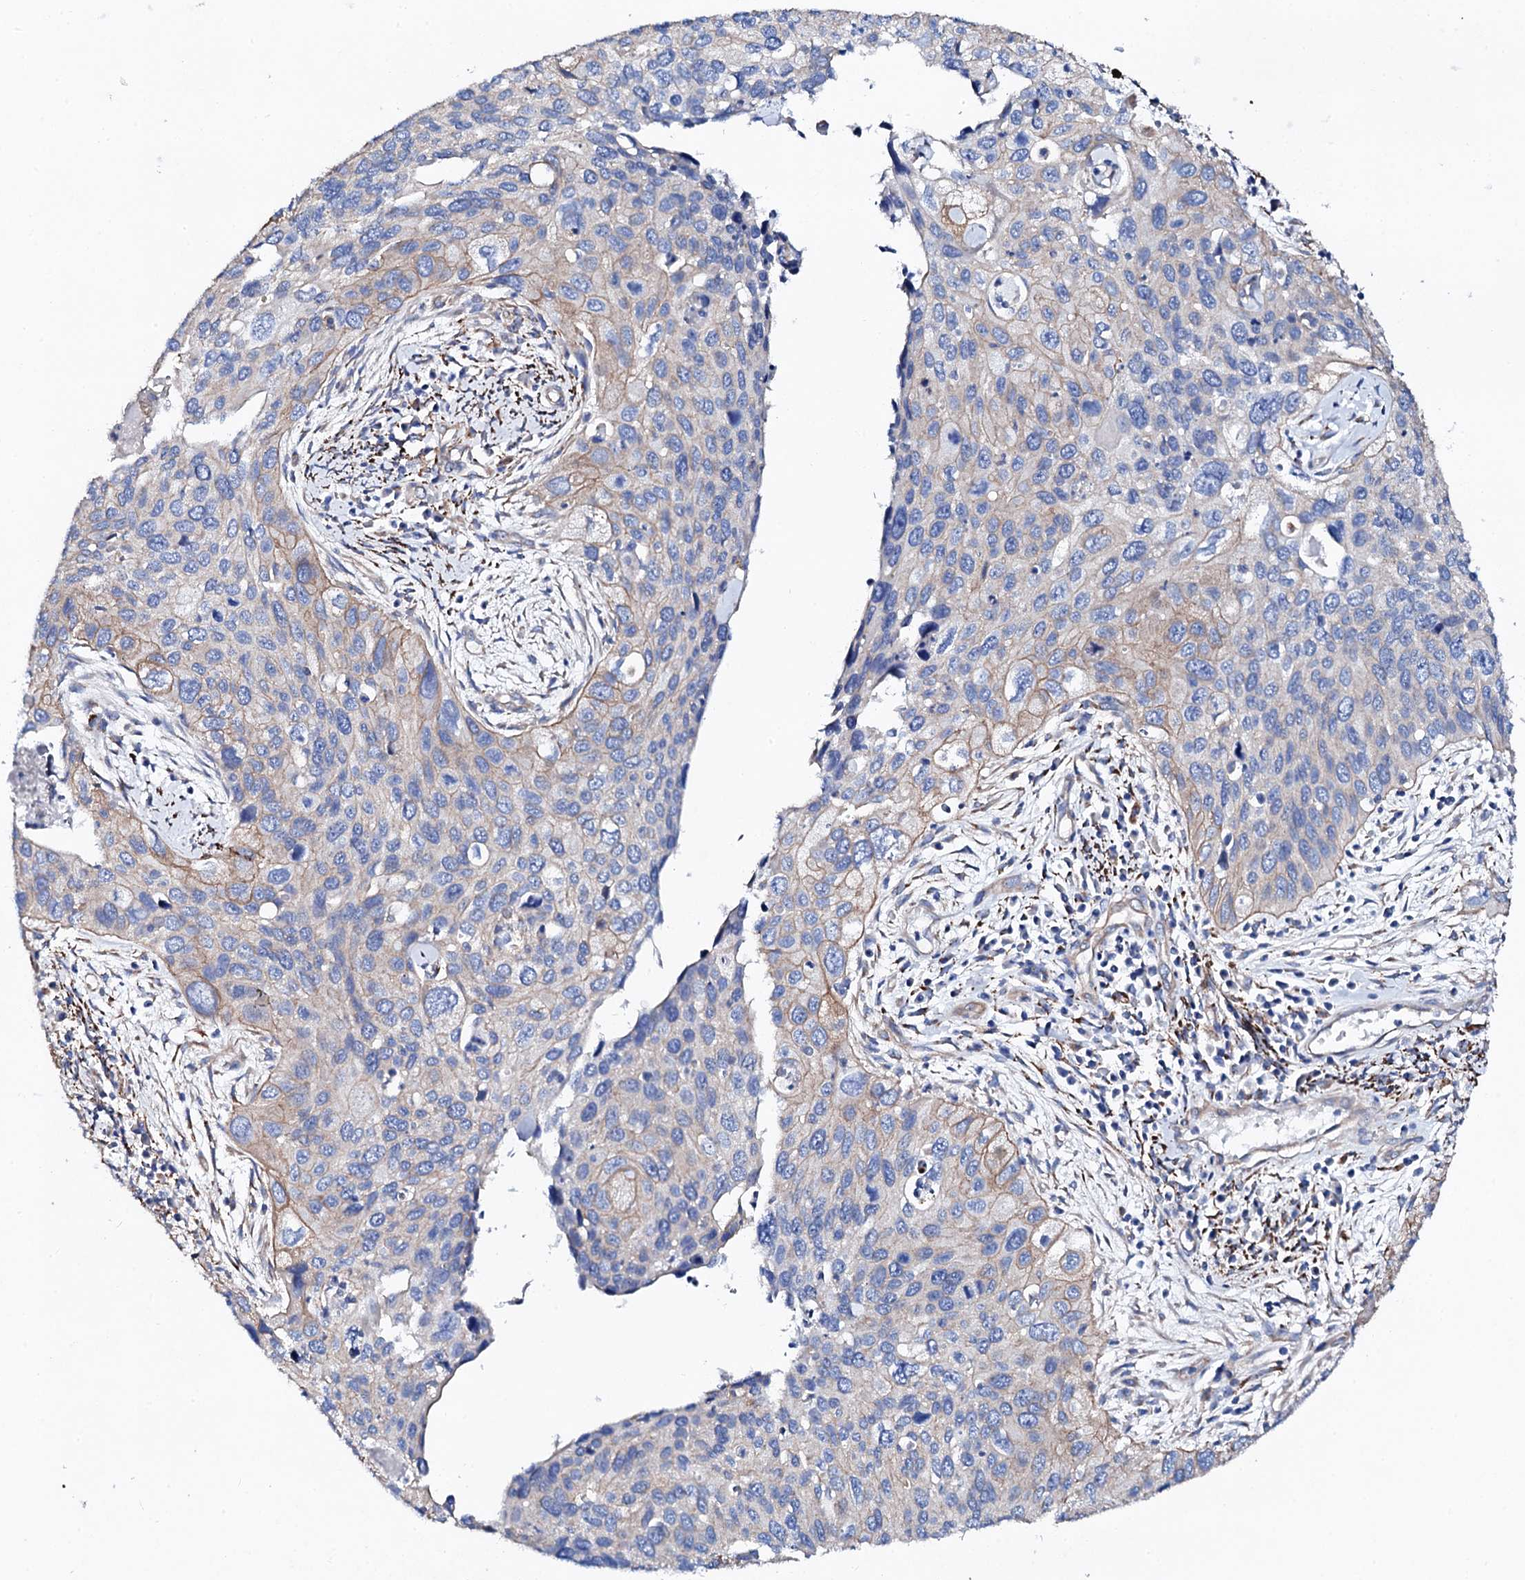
{"staining": {"intensity": "weak", "quantity": "<25%", "location": "cytoplasmic/membranous"}, "tissue": "cervical cancer", "cell_type": "Tumor cells", "image_type": "cancer", "snomed": [{"axis": "morphology", "description": "Squamous cell carcinoma, NOS"}, {"axis": "topography", "description": "Cervix"}], "caption": "IHC micrograph of neoplastic tissue: human squamous cell carcinoma (cervical) stained with DAB (3,3'-diaminobenzidine) demonstrates no significant protein positivity in tumor cells.", "gene": "KLHL32", "patient": {"sex": "female", "age": 55}}